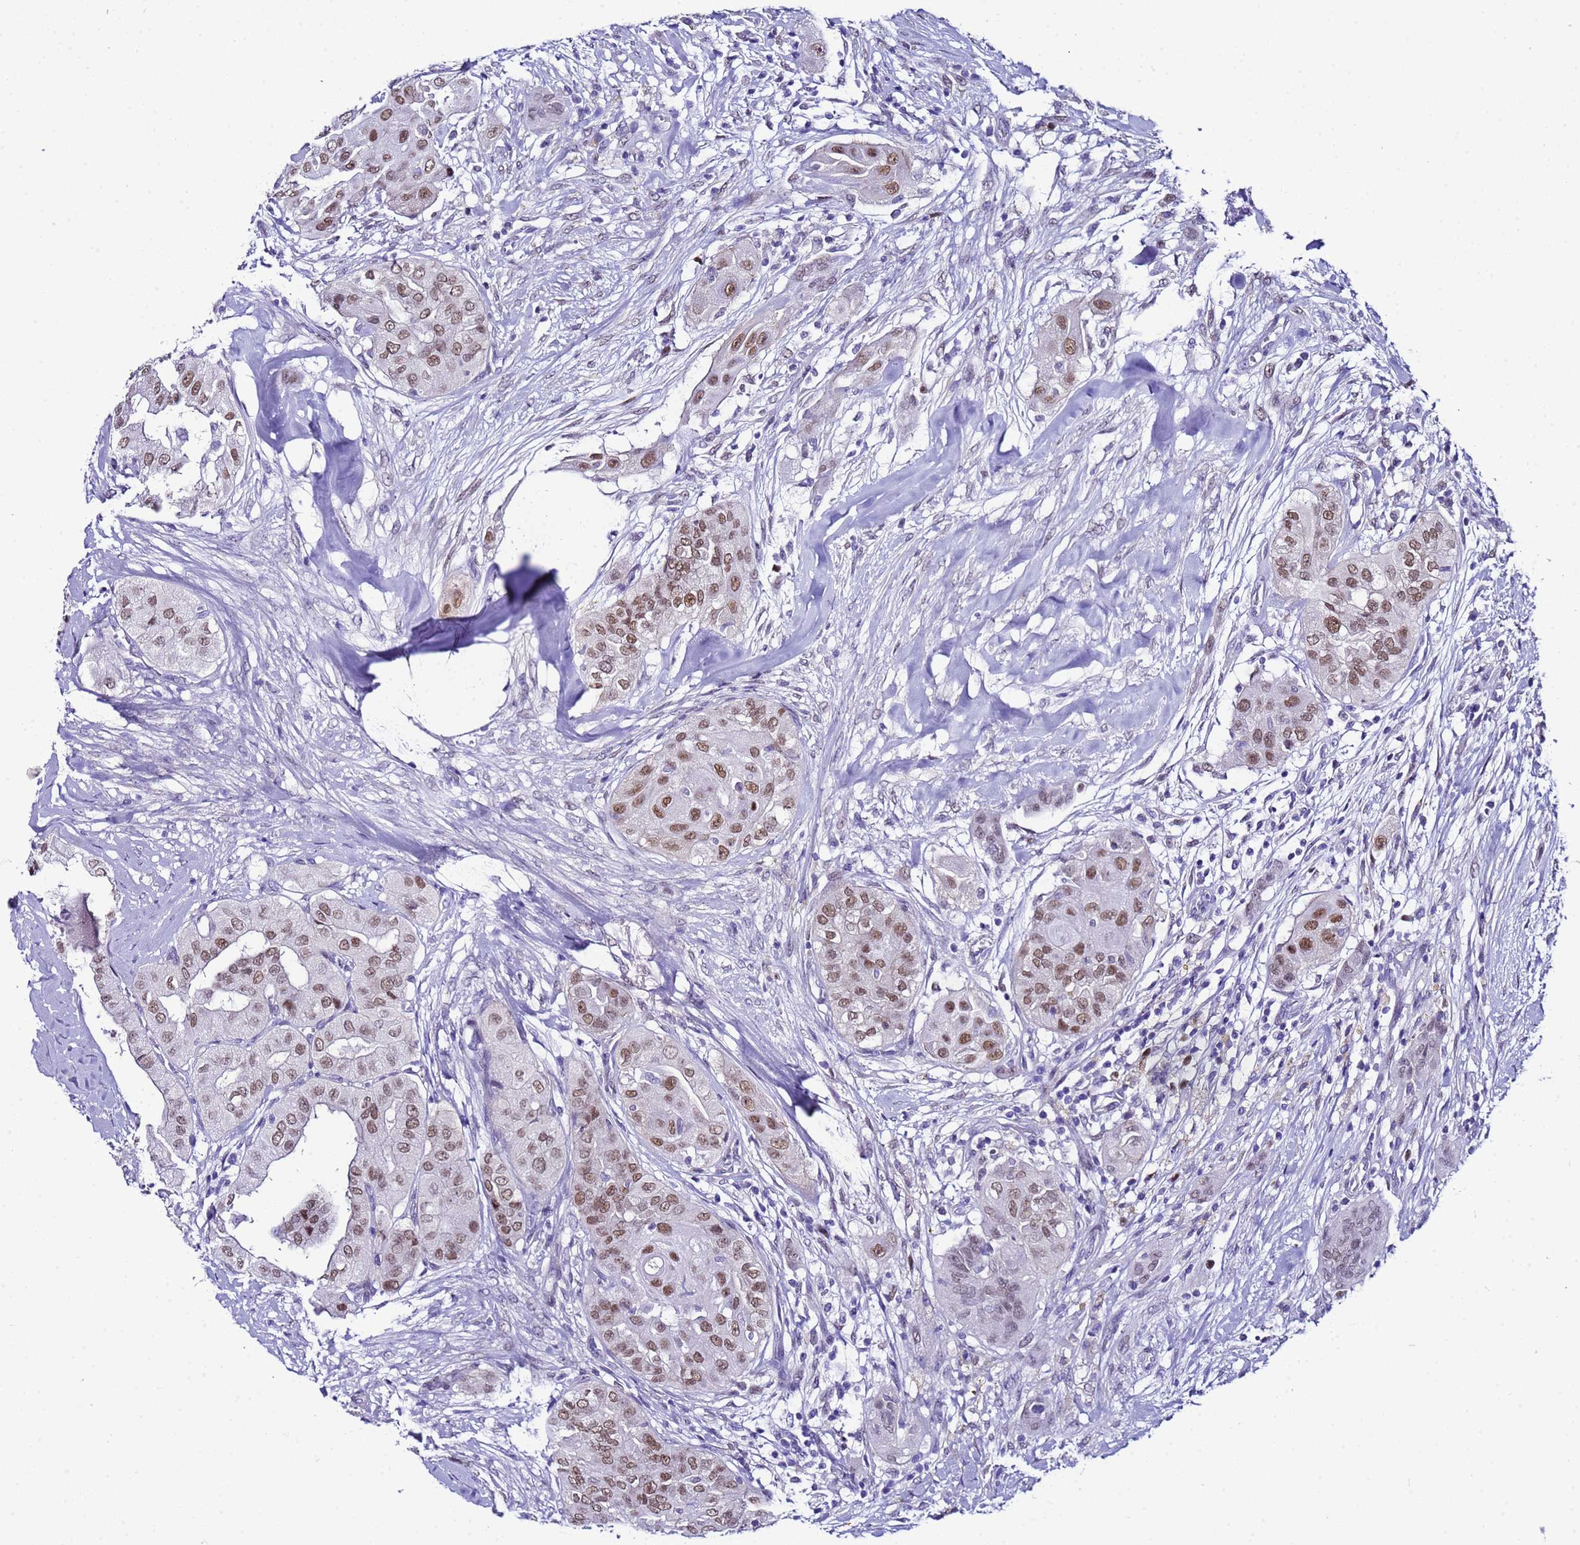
{"staining": {"intensity": "moderate", "quantity": ">75%", "location": "nuclear"}, "tissue": "thyroid cancer", "cell_type": "Tumor cells", "image_type": "cancer", "snomed": [{"axis": "morphology", "description": "Papillary adenocarcinoma, NOS"}, {"axis": "topography", "description": "Thyroid gland"}], "caption": "A brown stain highlights moderate nuclear expression of a protein in human thyroid cancer (papillary adenocarcinoma) tumor cells.", "gene": "BCL7A", "patient": {"sex": "female", "age": 59}}